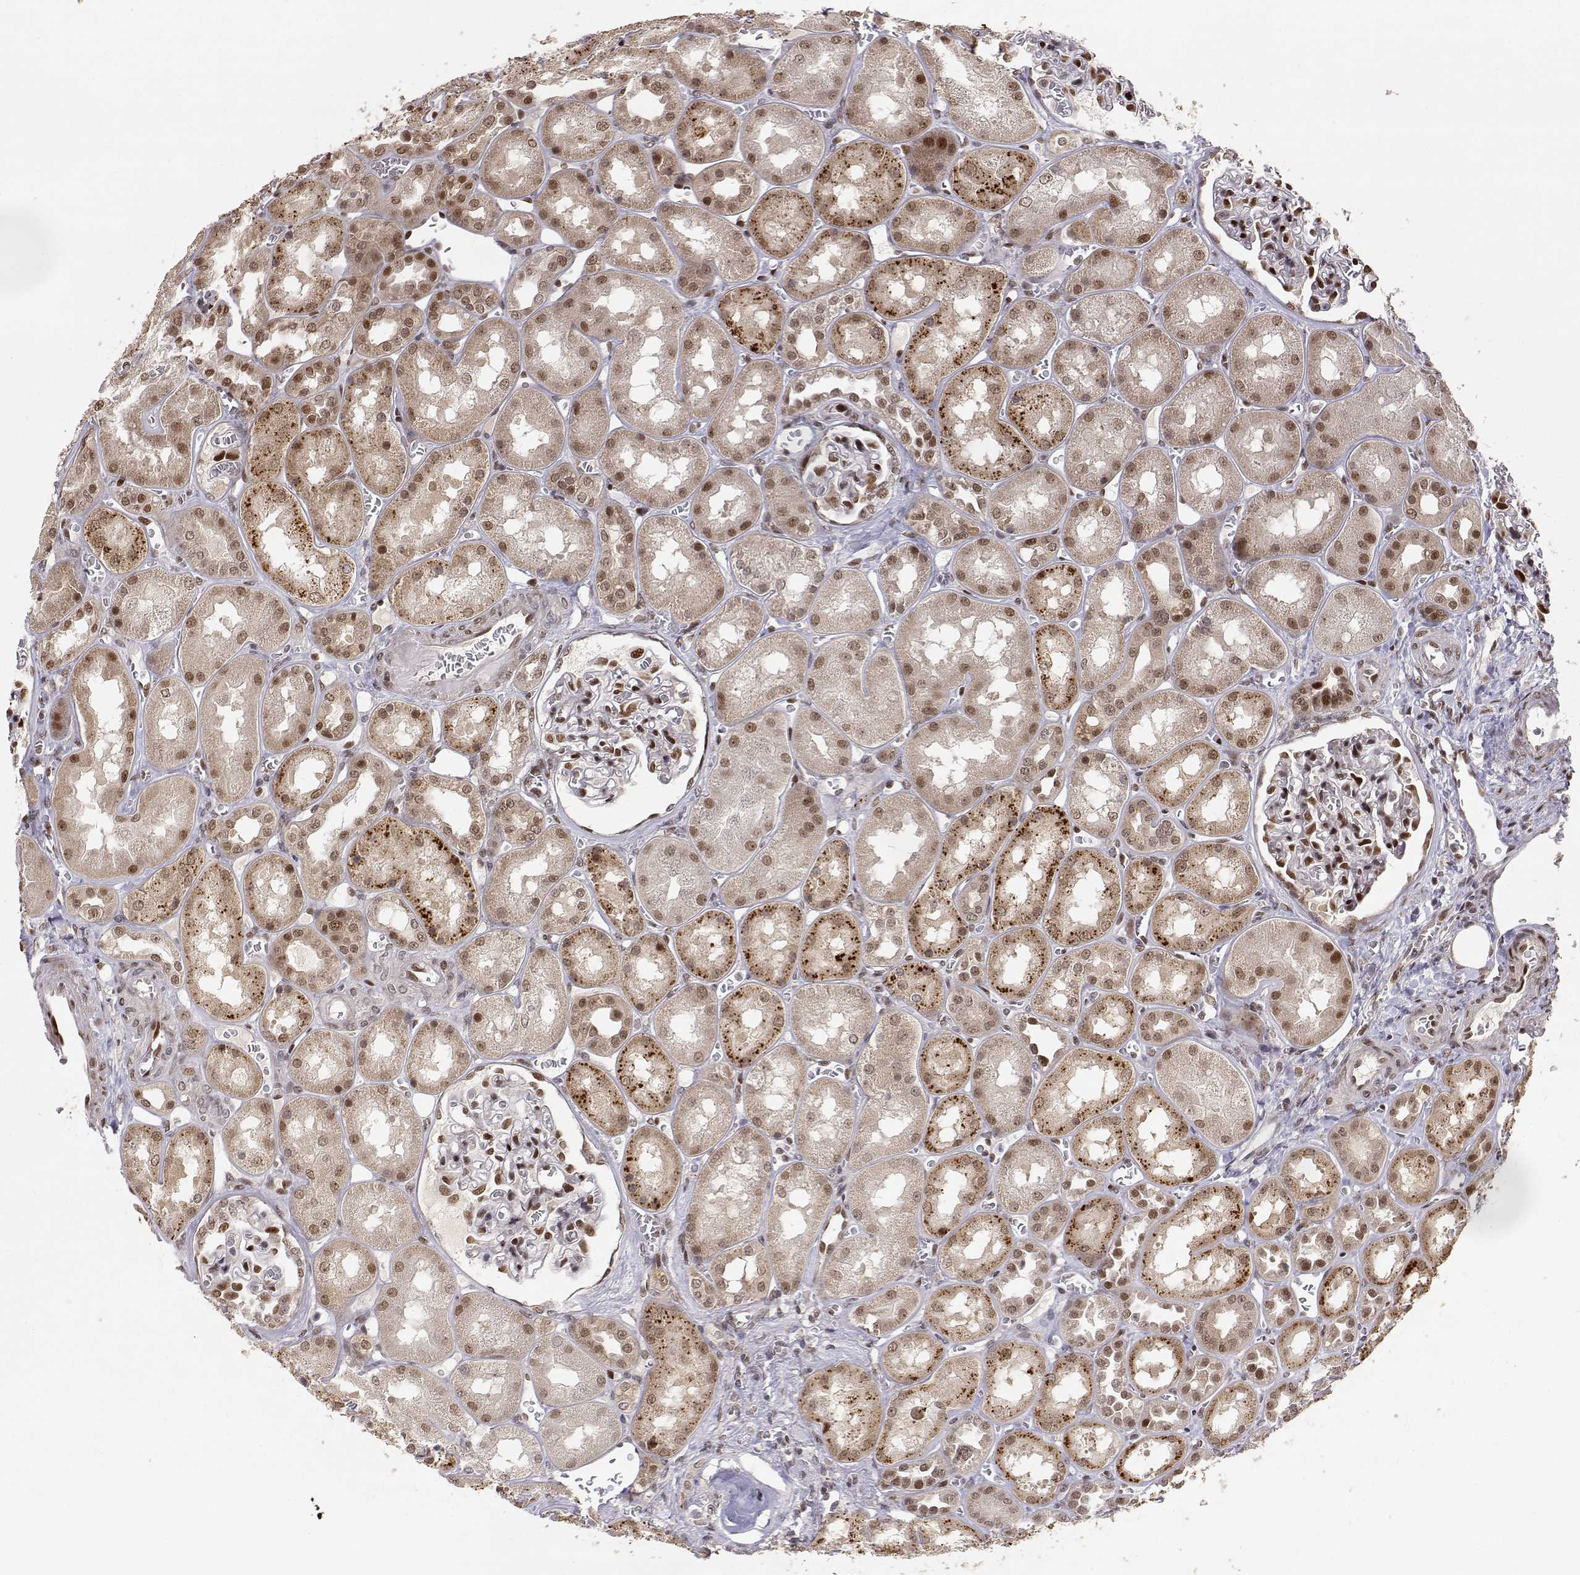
{"staining": {"intensity": "strong", "quantity": ">75%", "location": "nuclear"}, "tissue": "kidney", "cell_type": "Cells in glomeruli", "image_type": "normal", "snomed": [{"axis": "morphology", "description": "Normal tissue, NOS"}, {"axis": "topography", "description": "Kidney"}], "caption": "Immunohistochemical staining of benign human kidney demonstrates high levels of strong nuclear staining in about >75% of cells in glomeruli. Nuclei are stained in blue.", "gene": "BRCA1", "patient": {"sex": "male", "age": 73}}